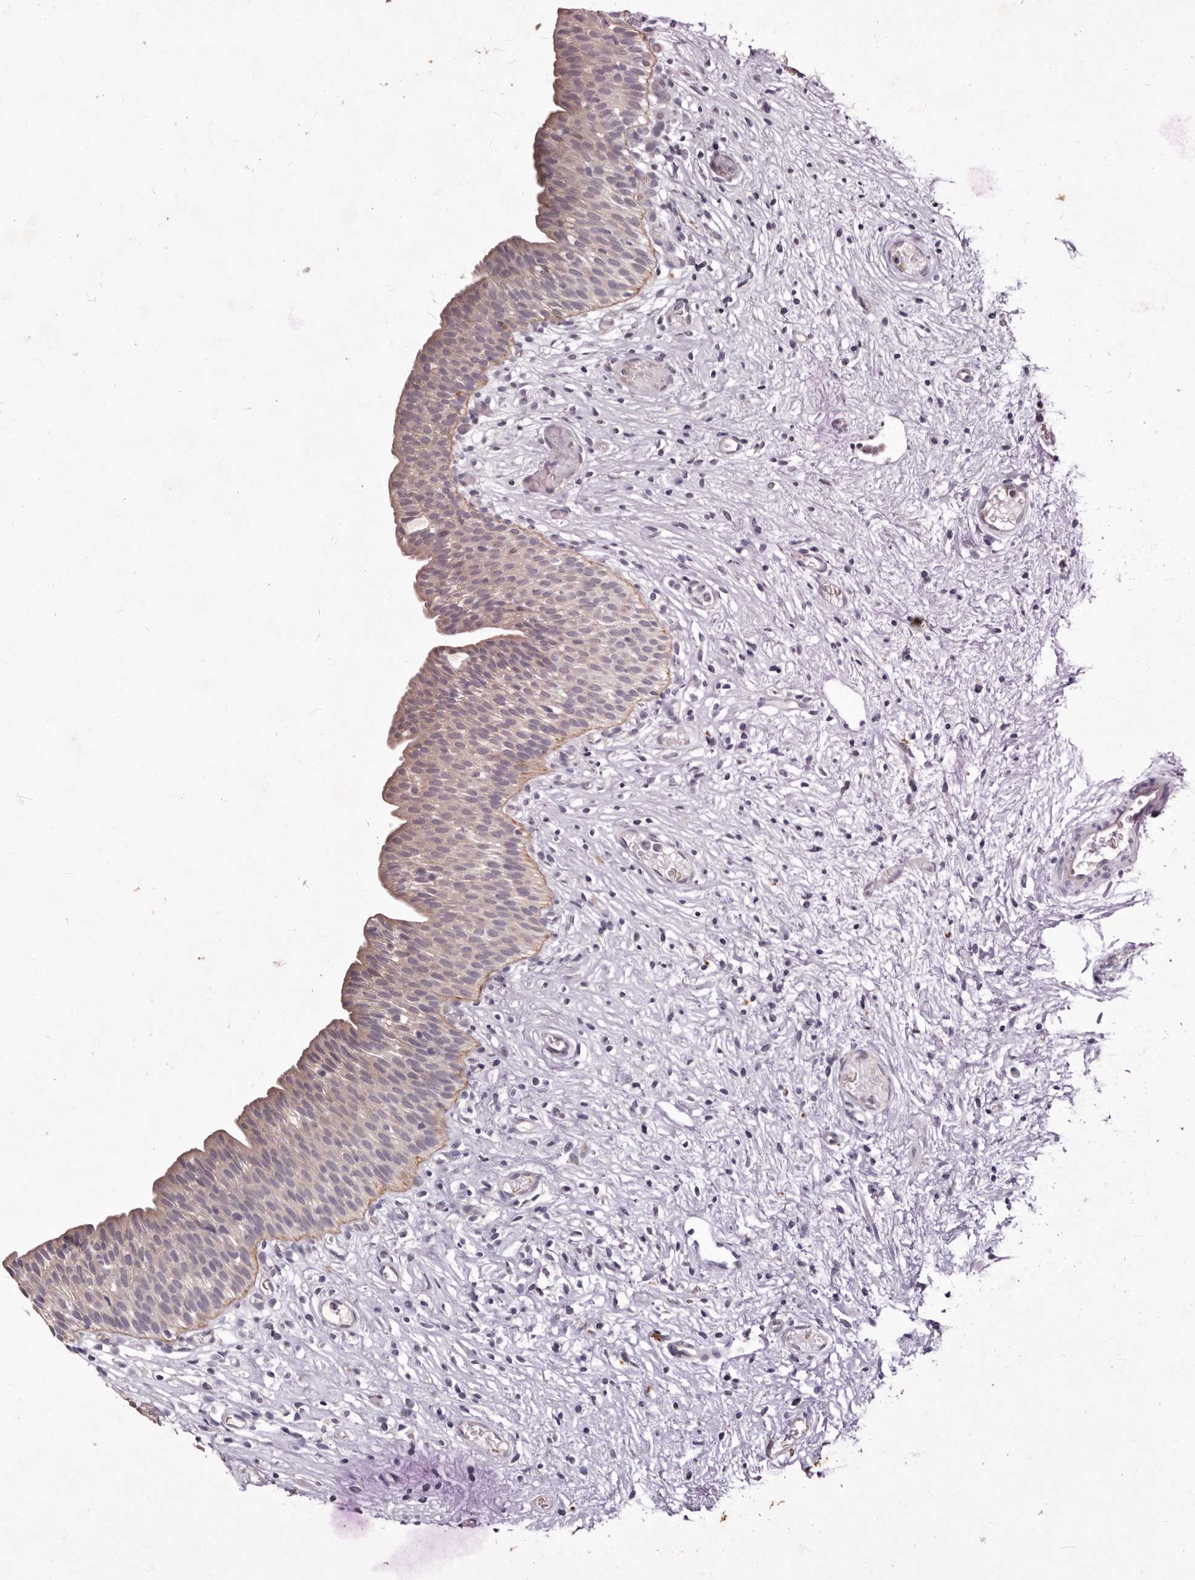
{"staining": {"intensity": "weak", "quantity": "25%-75%", "location": "cytoplasmic/membranous"}, "tissue": "urinary bladder", "cell_type": "Urothelial cells", "image_type": "normal", "snomed": [{"axis": "morphology", "description": "Transitional cell carcinoma in-situ"}, {"axis": "topography", "description": "Urinary bladder"}], "caption": "The image displays a brown stain indicating the presence of a protein in the cytoplasmic/membranous of urothelial cells in urinary bladder.", "gene": "GARNL3", "patient": {"sex": "male", "age": 74}}